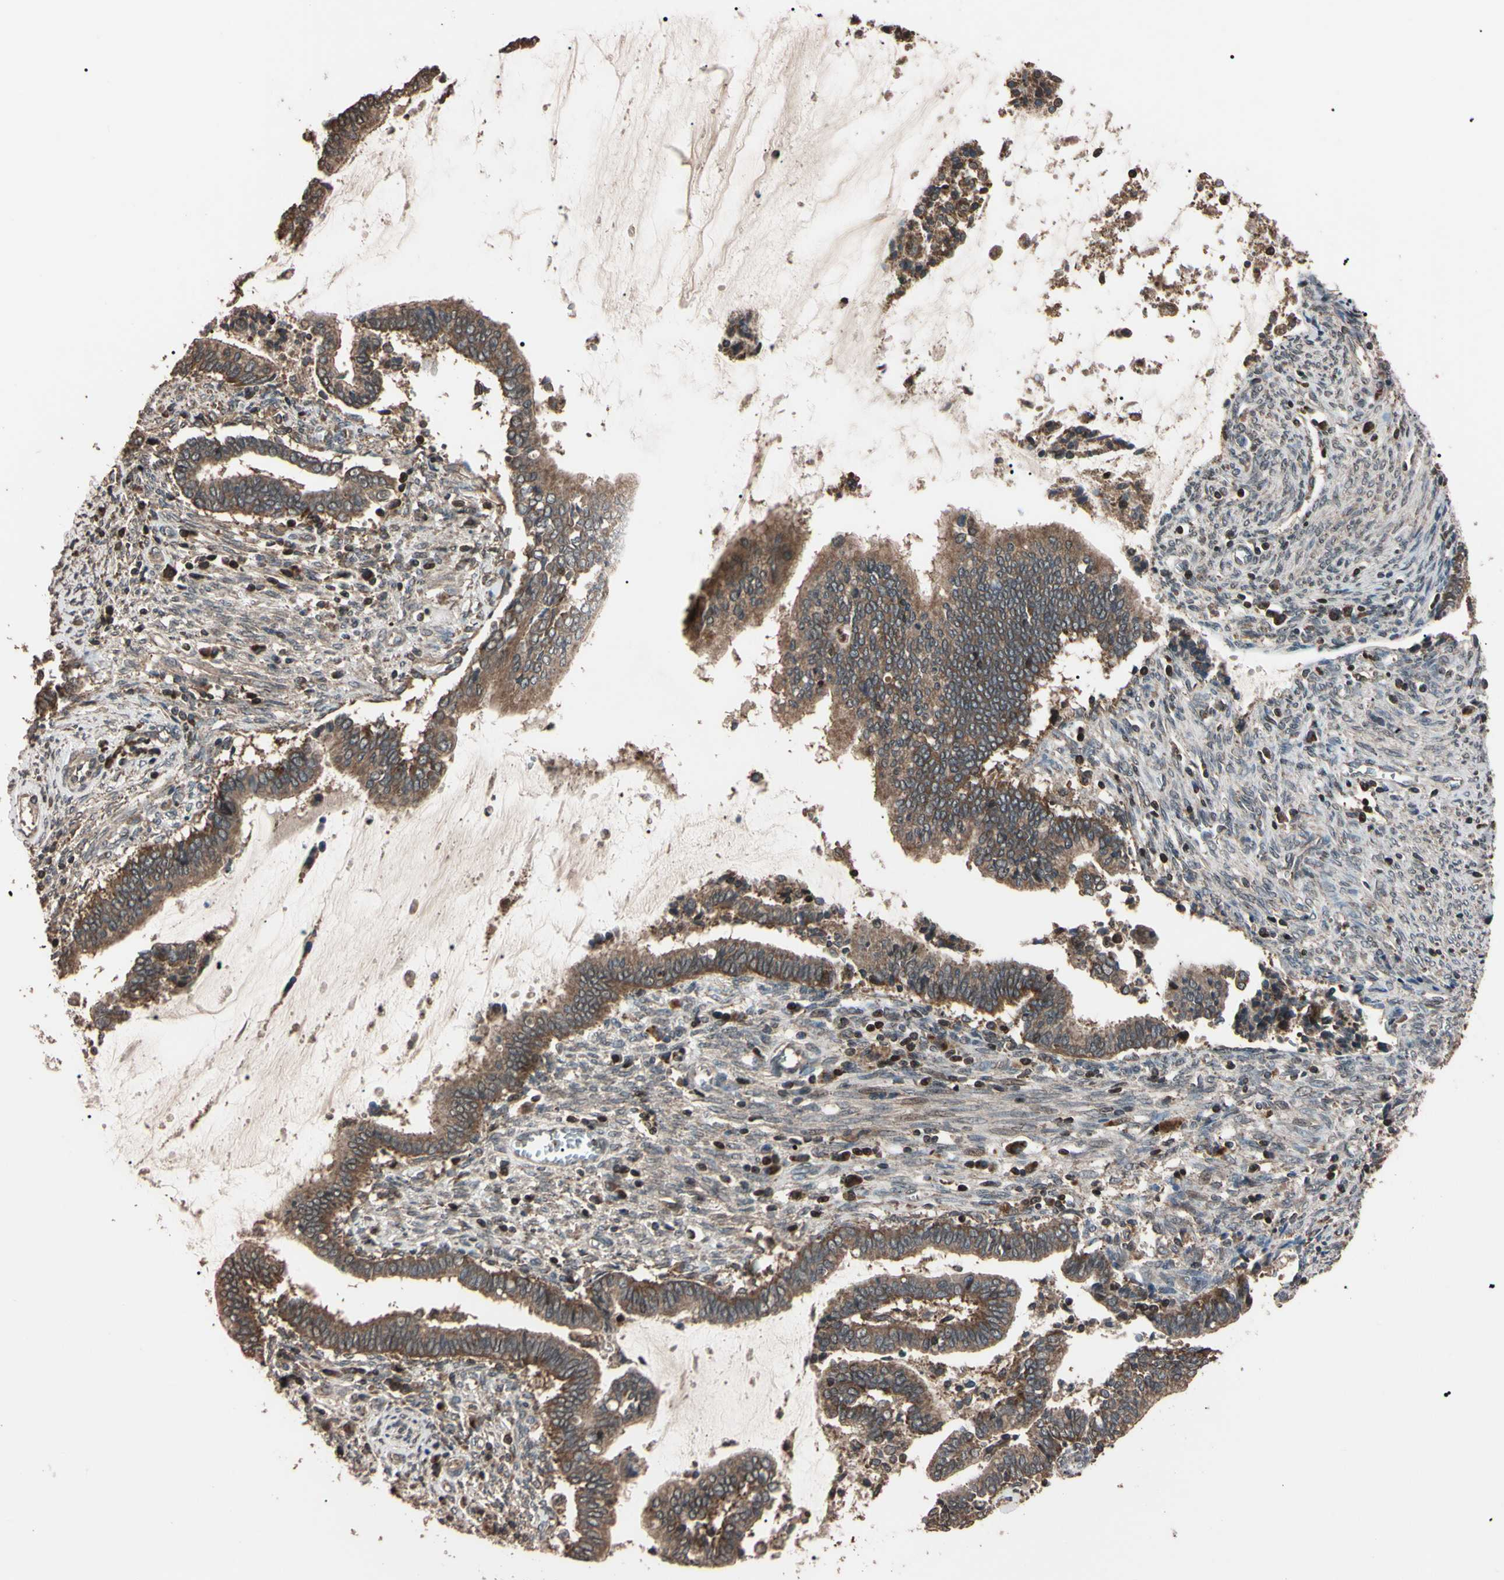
{"staining": {"intensity": "moderate", "quantity": ">75%", "location": "cytoplasmic/membranous"}, "tissue": "cervical cancer", "cell_type": "Tumor cells", "image_type": "cancer", "snomed": [{"axis": "morphology", "description": "Adenocarcinoma, NOS"}, {"axis": "topography", "description": "Cervix"}], "caption": "Immunohistochemical staining of human cervical cancer shows medium levels of moderate cytoplasmic/membranous positivity in about >75% of tumor cells.", "gene": "TNFRSF1A", "patient": {"sex": "female", "age": 44}}